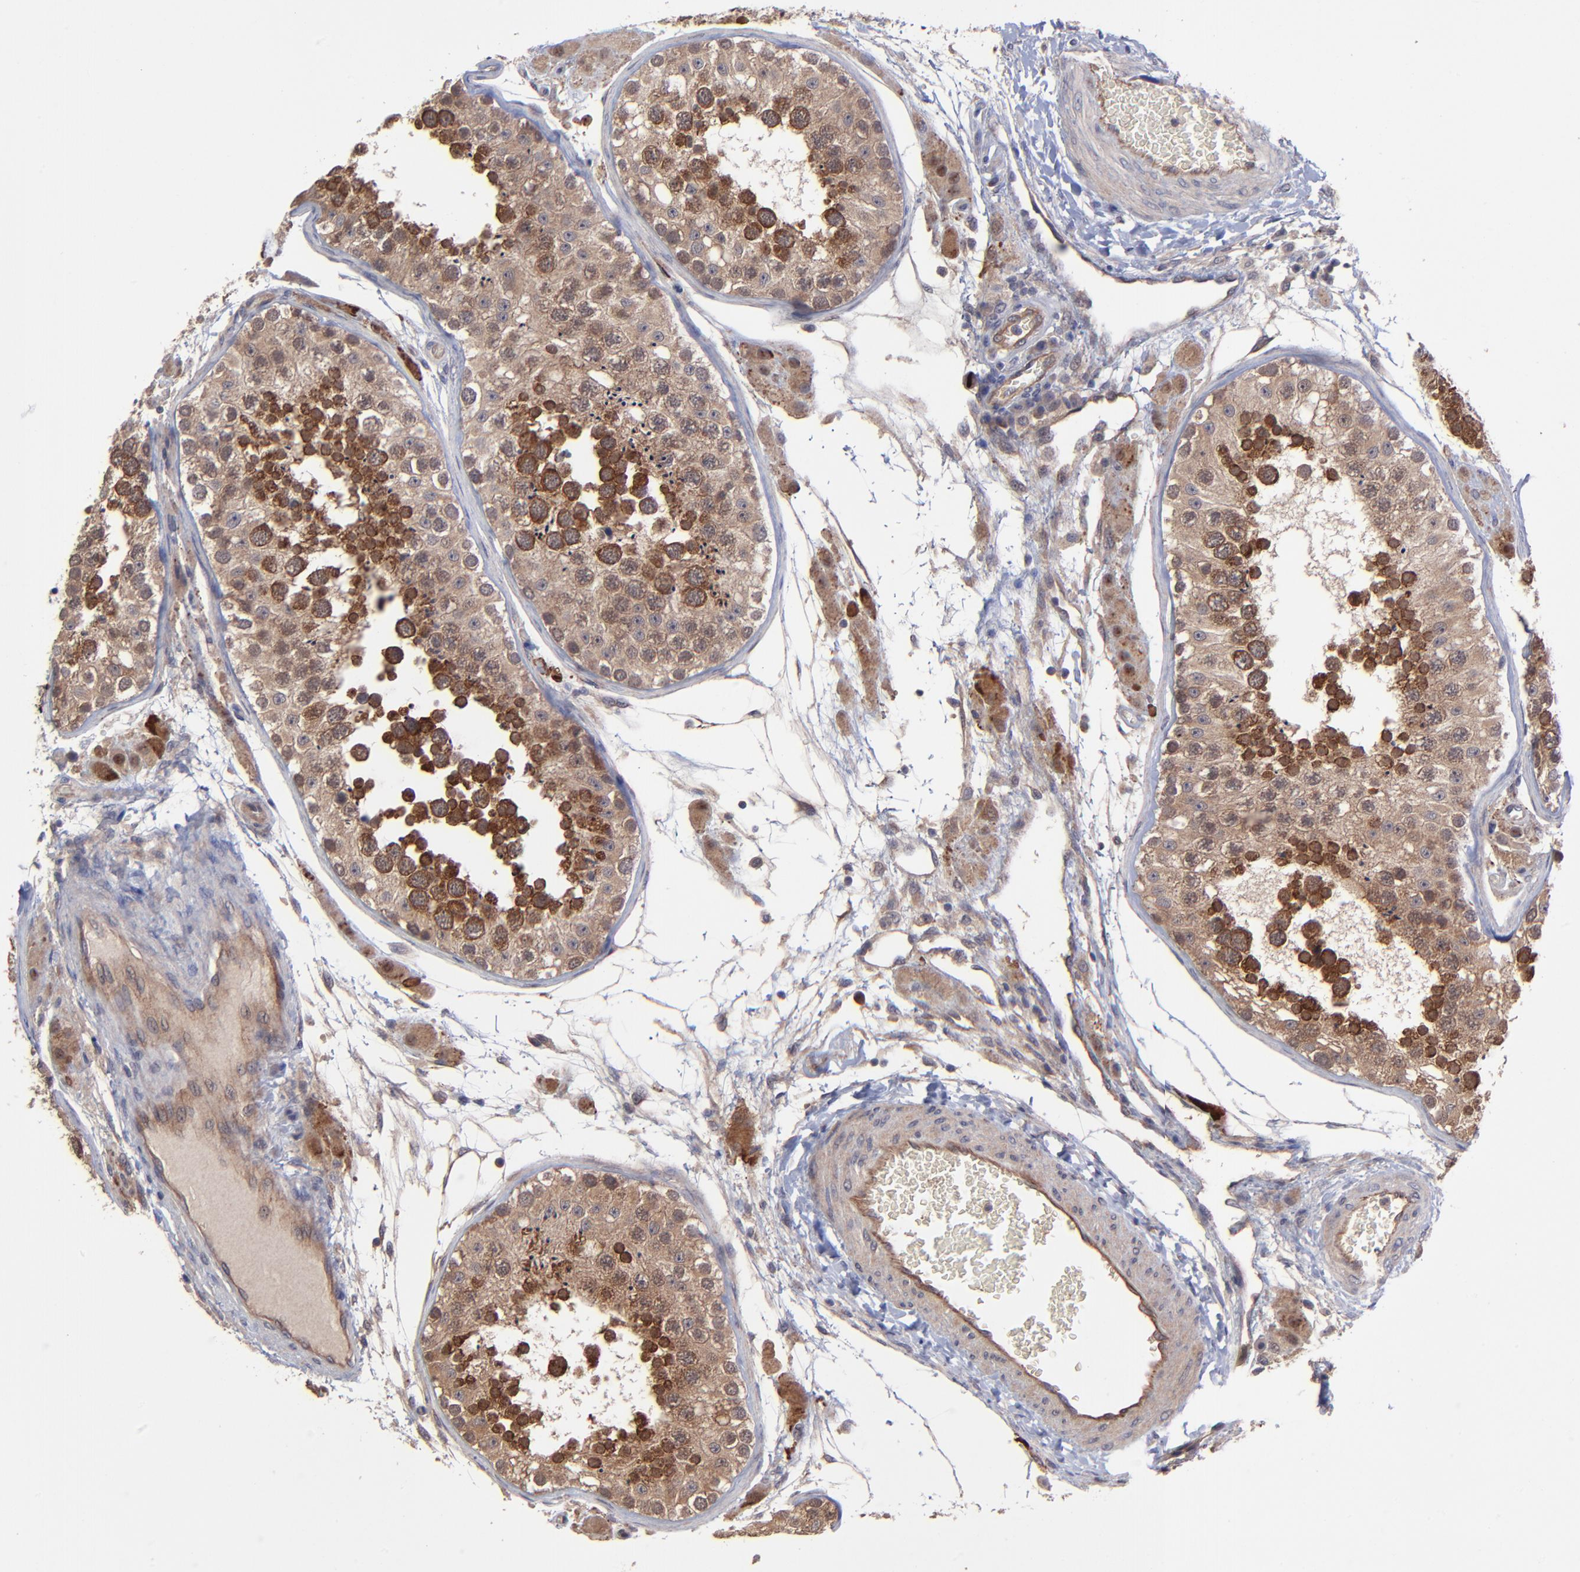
{"staining": {"intensity": "strong", "quantity": "25%-75%", "location": "cytoplasmic/membranous"}, "tissue": "testis", "cell_type": "Cells in seminiferous ducts", "image_type": "normal", "snomed": [{"axis": "morphology", "description": "Normal tissue, NOS"}, {"axis": "topography", "description": "Testis"}], "caption": "This is a micrograph of immunohistochemistry staining of normal testis, which shows strong expression in the cytoplasmic/membranous of cells in seminiferous ducts.", "gene": "ZNF780A", "patient": {"sex": "male", "age": 26}}